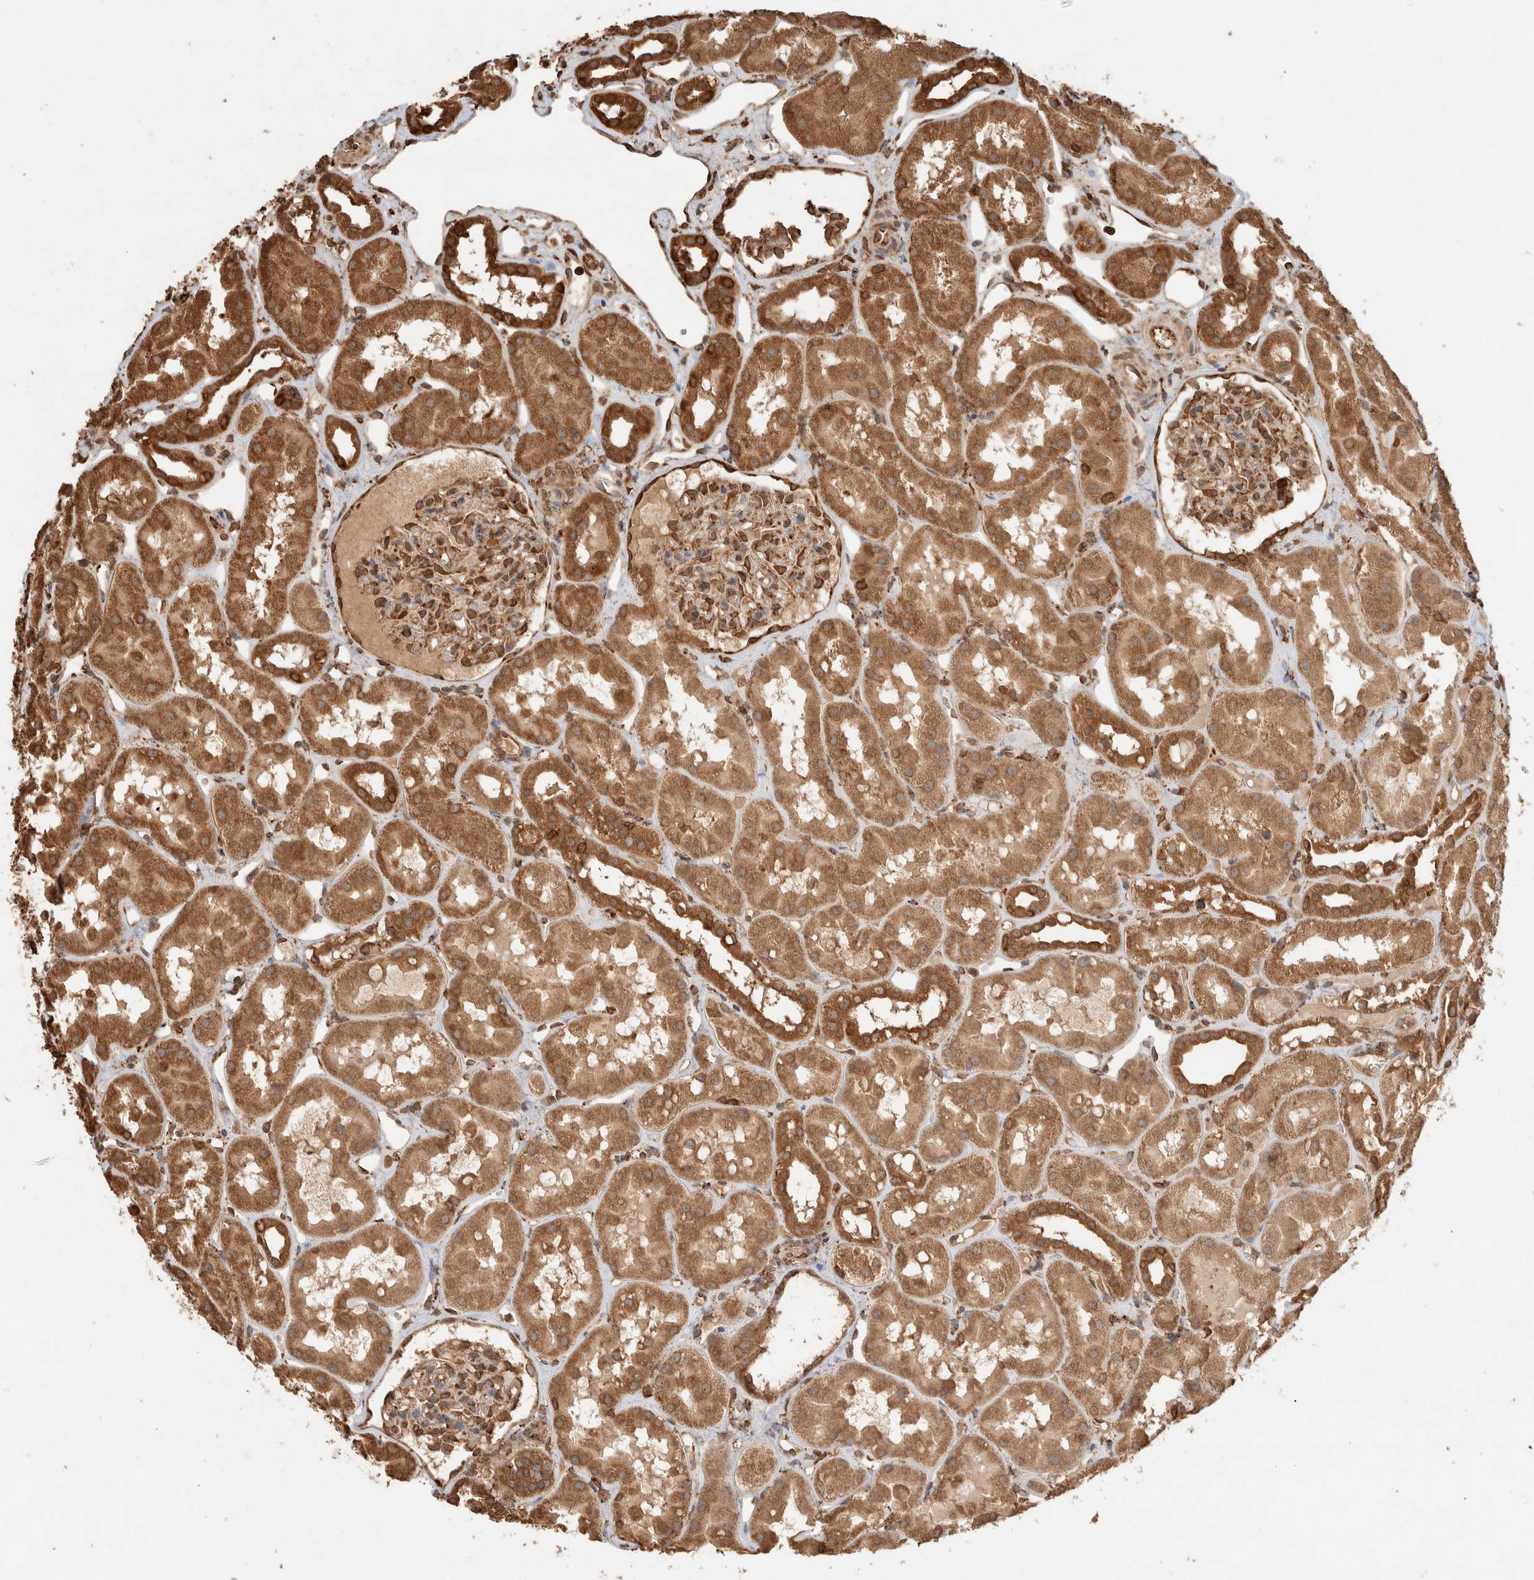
{"staining": {"intensity": "moderate", "quantity": "25%-75%", "location": "cytoplasmic/membranous"}, "tissue": "kidney", "cell_type": "Cells in glomeruli", "image_type": "normal", "snomed": [{"axis": "morphology", "description": "Normal tissue, NOS"}, {"axis": "topography", "description": "Kidney"}], "caption": "Protein expression analysis of unremarkable kidney displays moderate cytoplasmic/membranous positivity in about 25%-75% of cells in glomeruli.", "gene": "ERAP1", "patient": {"sex": "male", "age": 16}}